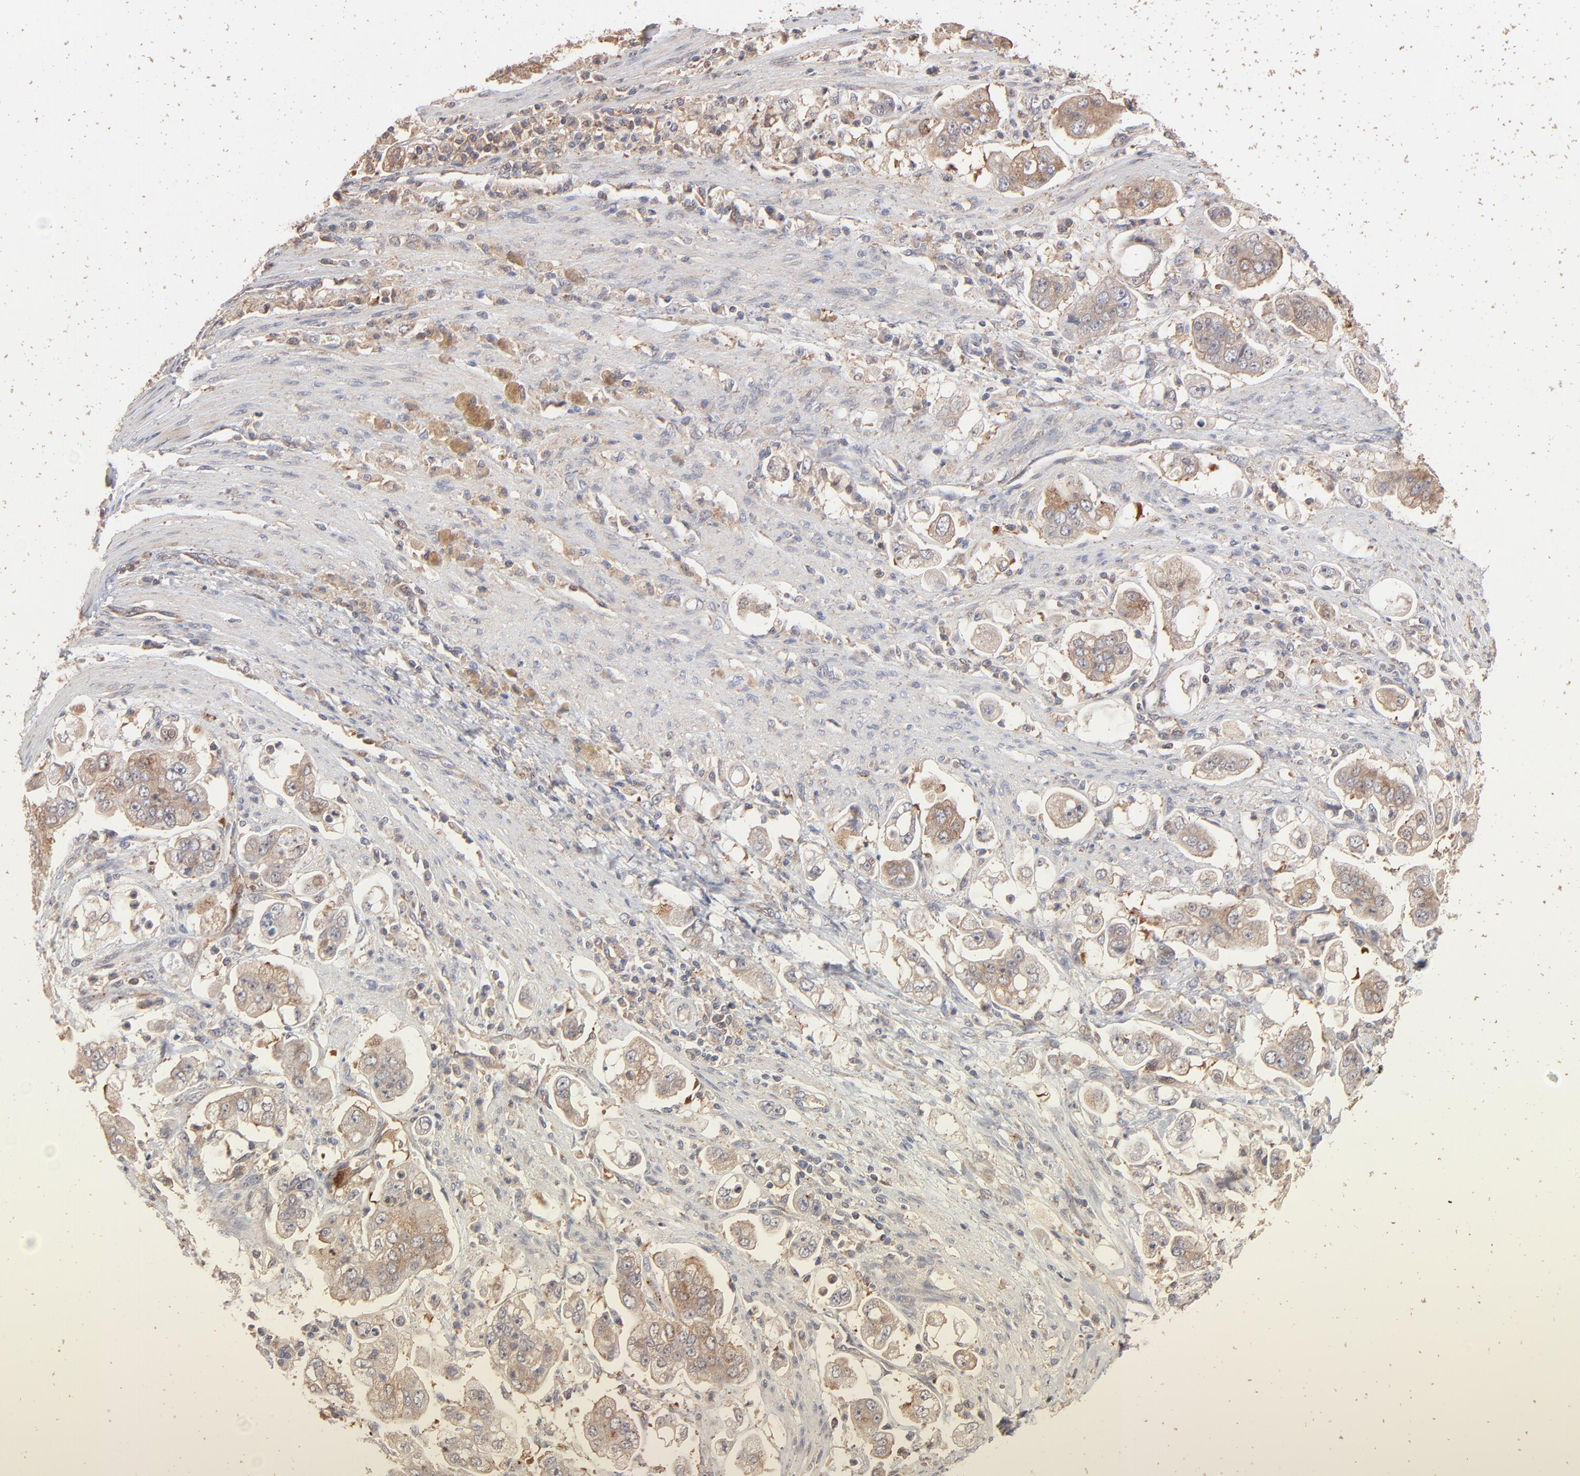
{"staining": {"intensity": "moderate", "quantity": ">75%", "location": "cytoplasmic/membranous"}, "tissue": "stomach cancer", "cell_type": "Tumor cells", "image_type": "cancer", "snomed": [{"axis": "morphology", "description": "Adenocarcinoma, NOS"}, {"axis": "topography", "description": "Stomach"}], "caption": "The photomicrograph shows immunohistochemical staining of stomach cancer. There is moderate cytoplasmic/membranous expression is appreciated in approximately >75% of tumor cells.", "gene": "IVNS1ABP", "patient": {"sex": "male", "age": 62}}